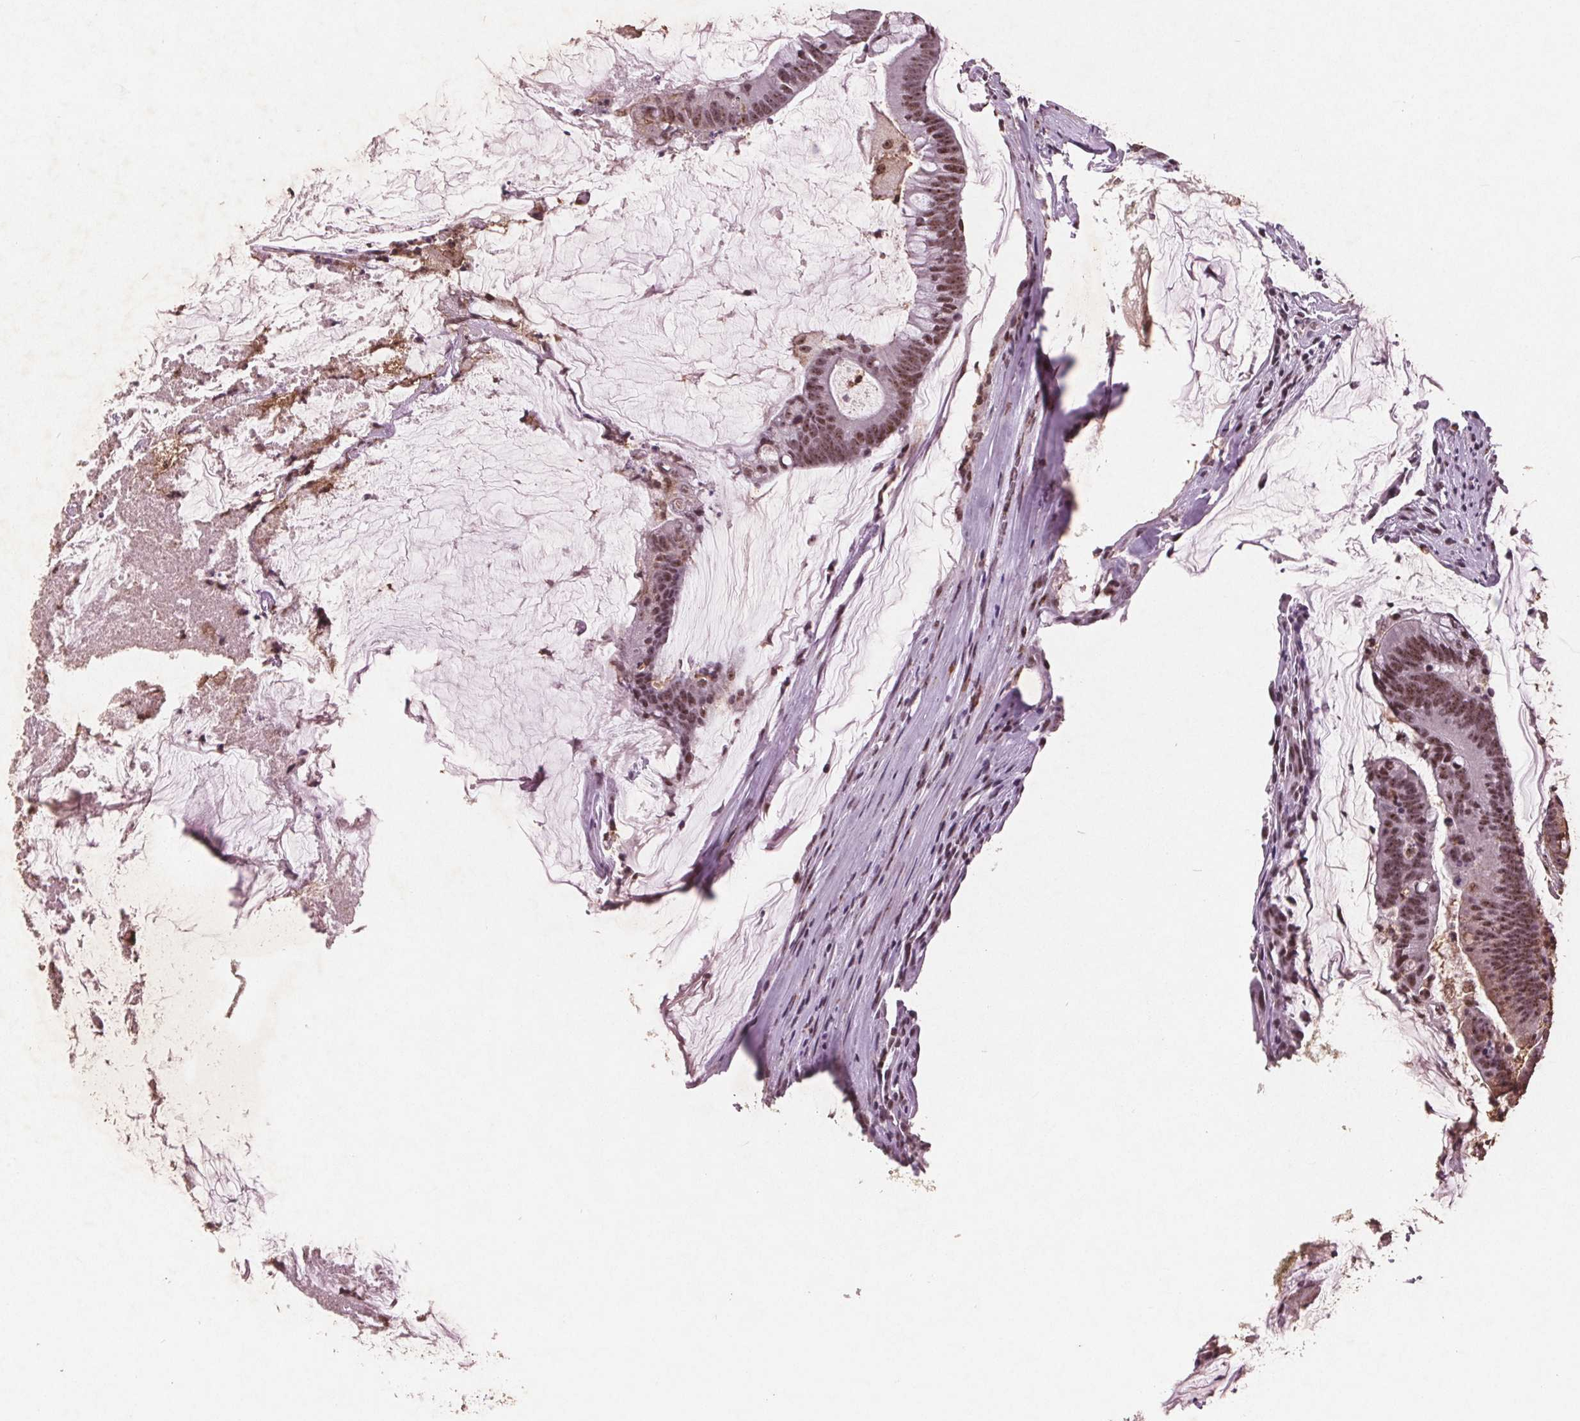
{"staining": {"intensity": "moderate", "quantity": ">75%", "location": "nuclear"}, "tissue": "colorectal cancer", "cell_type": "Tumor cells", "image_type": "cancer", "snomed": [{"axis": "morphology", "description": "Adenocarcinoma, NOS"}, {"axis": "topography", "description": "Colon"}], "caption": "A high-resolution photomicrograph shows IHC staining of colorectal adenocarcinoma, which shows moderate nuclear expression in about >75% of tumor cells.", "gene": "RPS6KA2", "patient": {"sex": "male", "age": 62}}